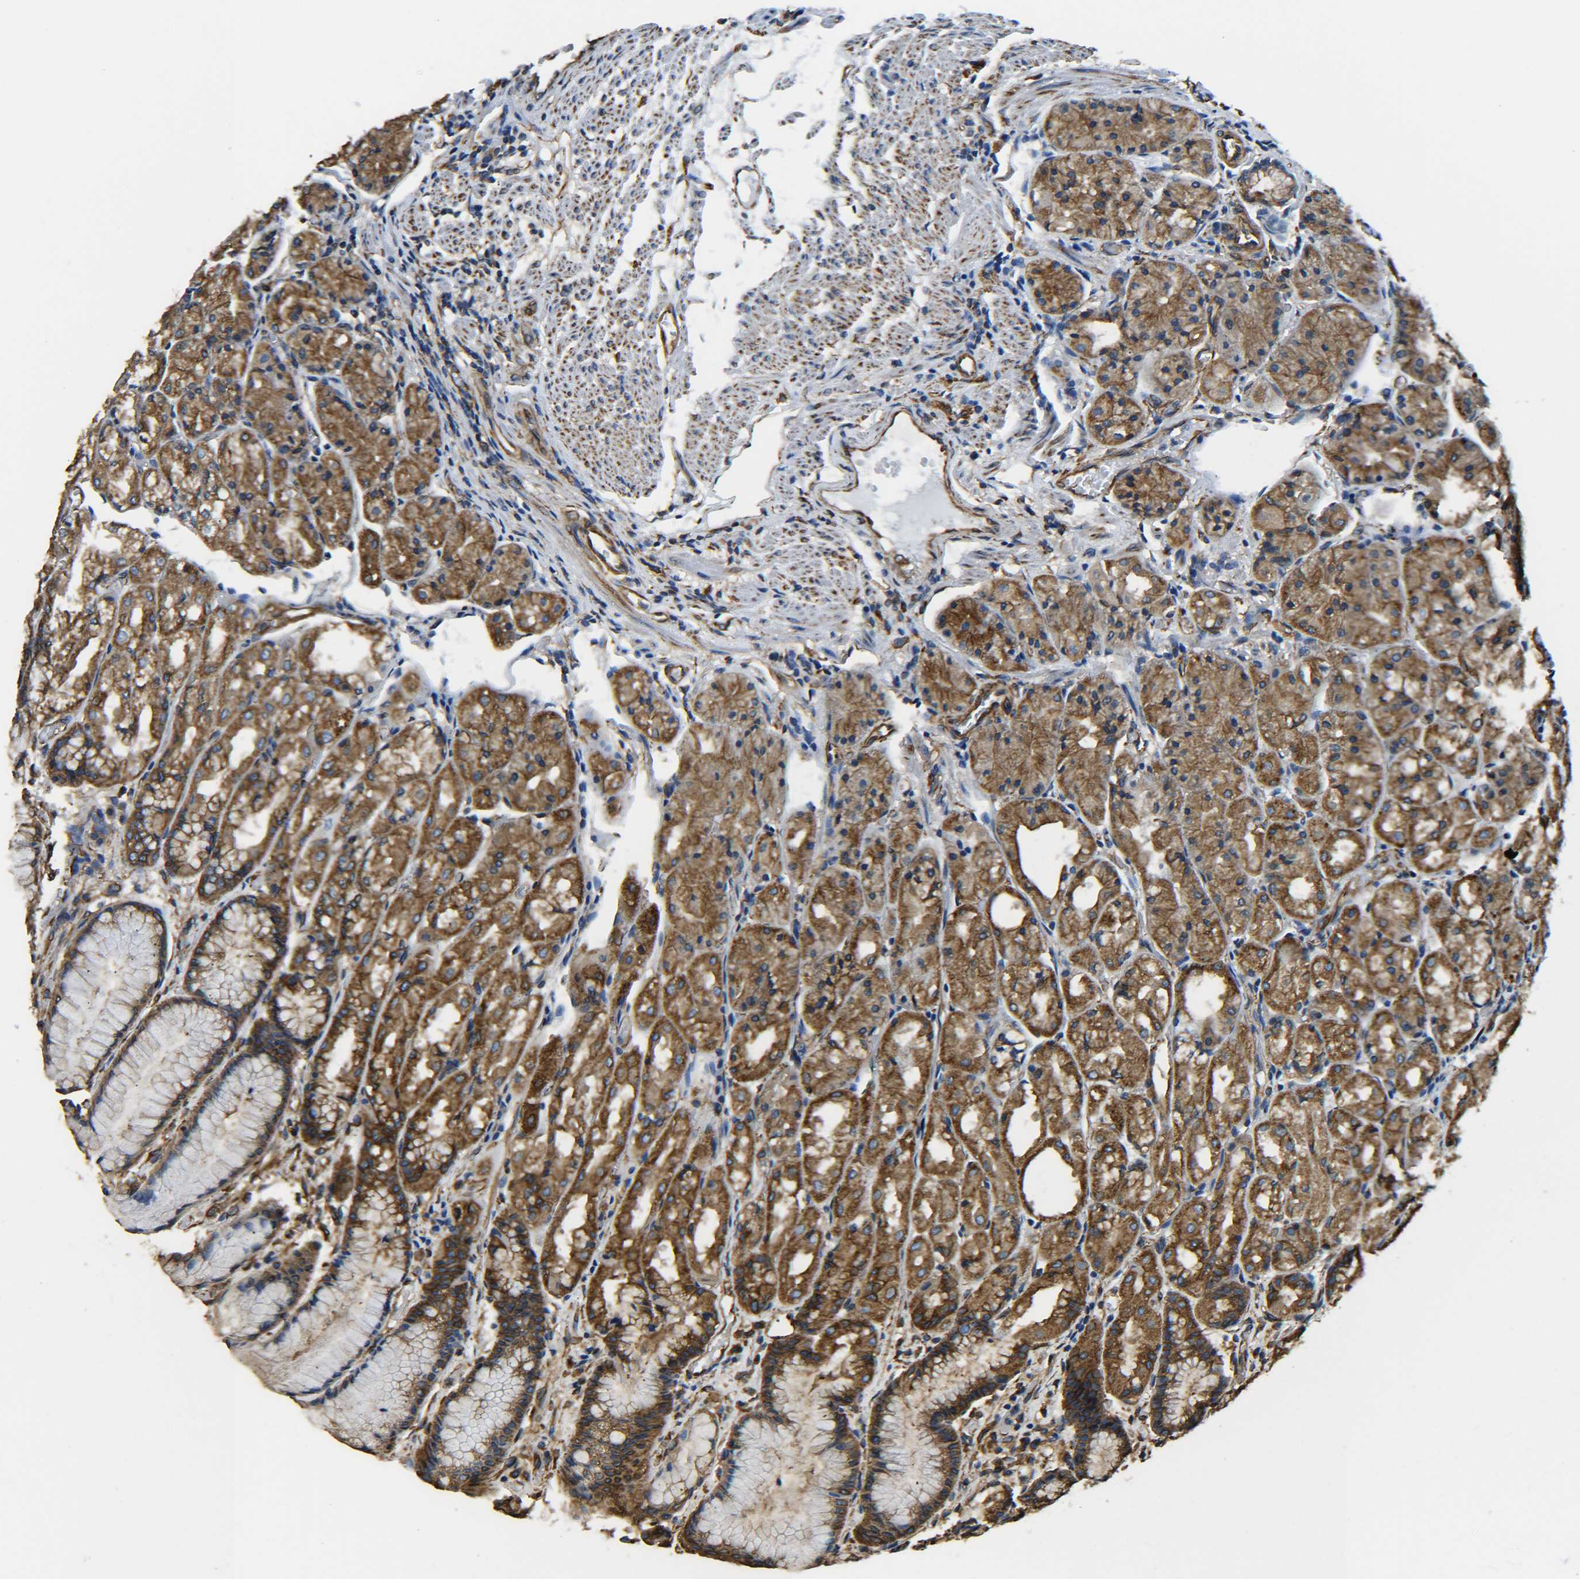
{"staining": {"intensity": "moderate", "quantity": ">75%", "location": "cytoplasmic/membranous"}, "tissue": "stomach", "cell_type": "Glandular cells", "image_type": "normal", "snomed": [{"axis": "morphology", "description": "Normal tissue, NOS"}, {"axis": "topography", "description": "Stomach, upper"}], "caption": "Protein expression analysis of unremarkable stomach demonstrates moderate cytoplasmic/membranous positivity in approximately >75% of glandular cells. The protein of interest is shown in brown color, while the nuclei are stained blue.", "gene": "TUBB", "patient": {"sex": "male", "age": 72}}